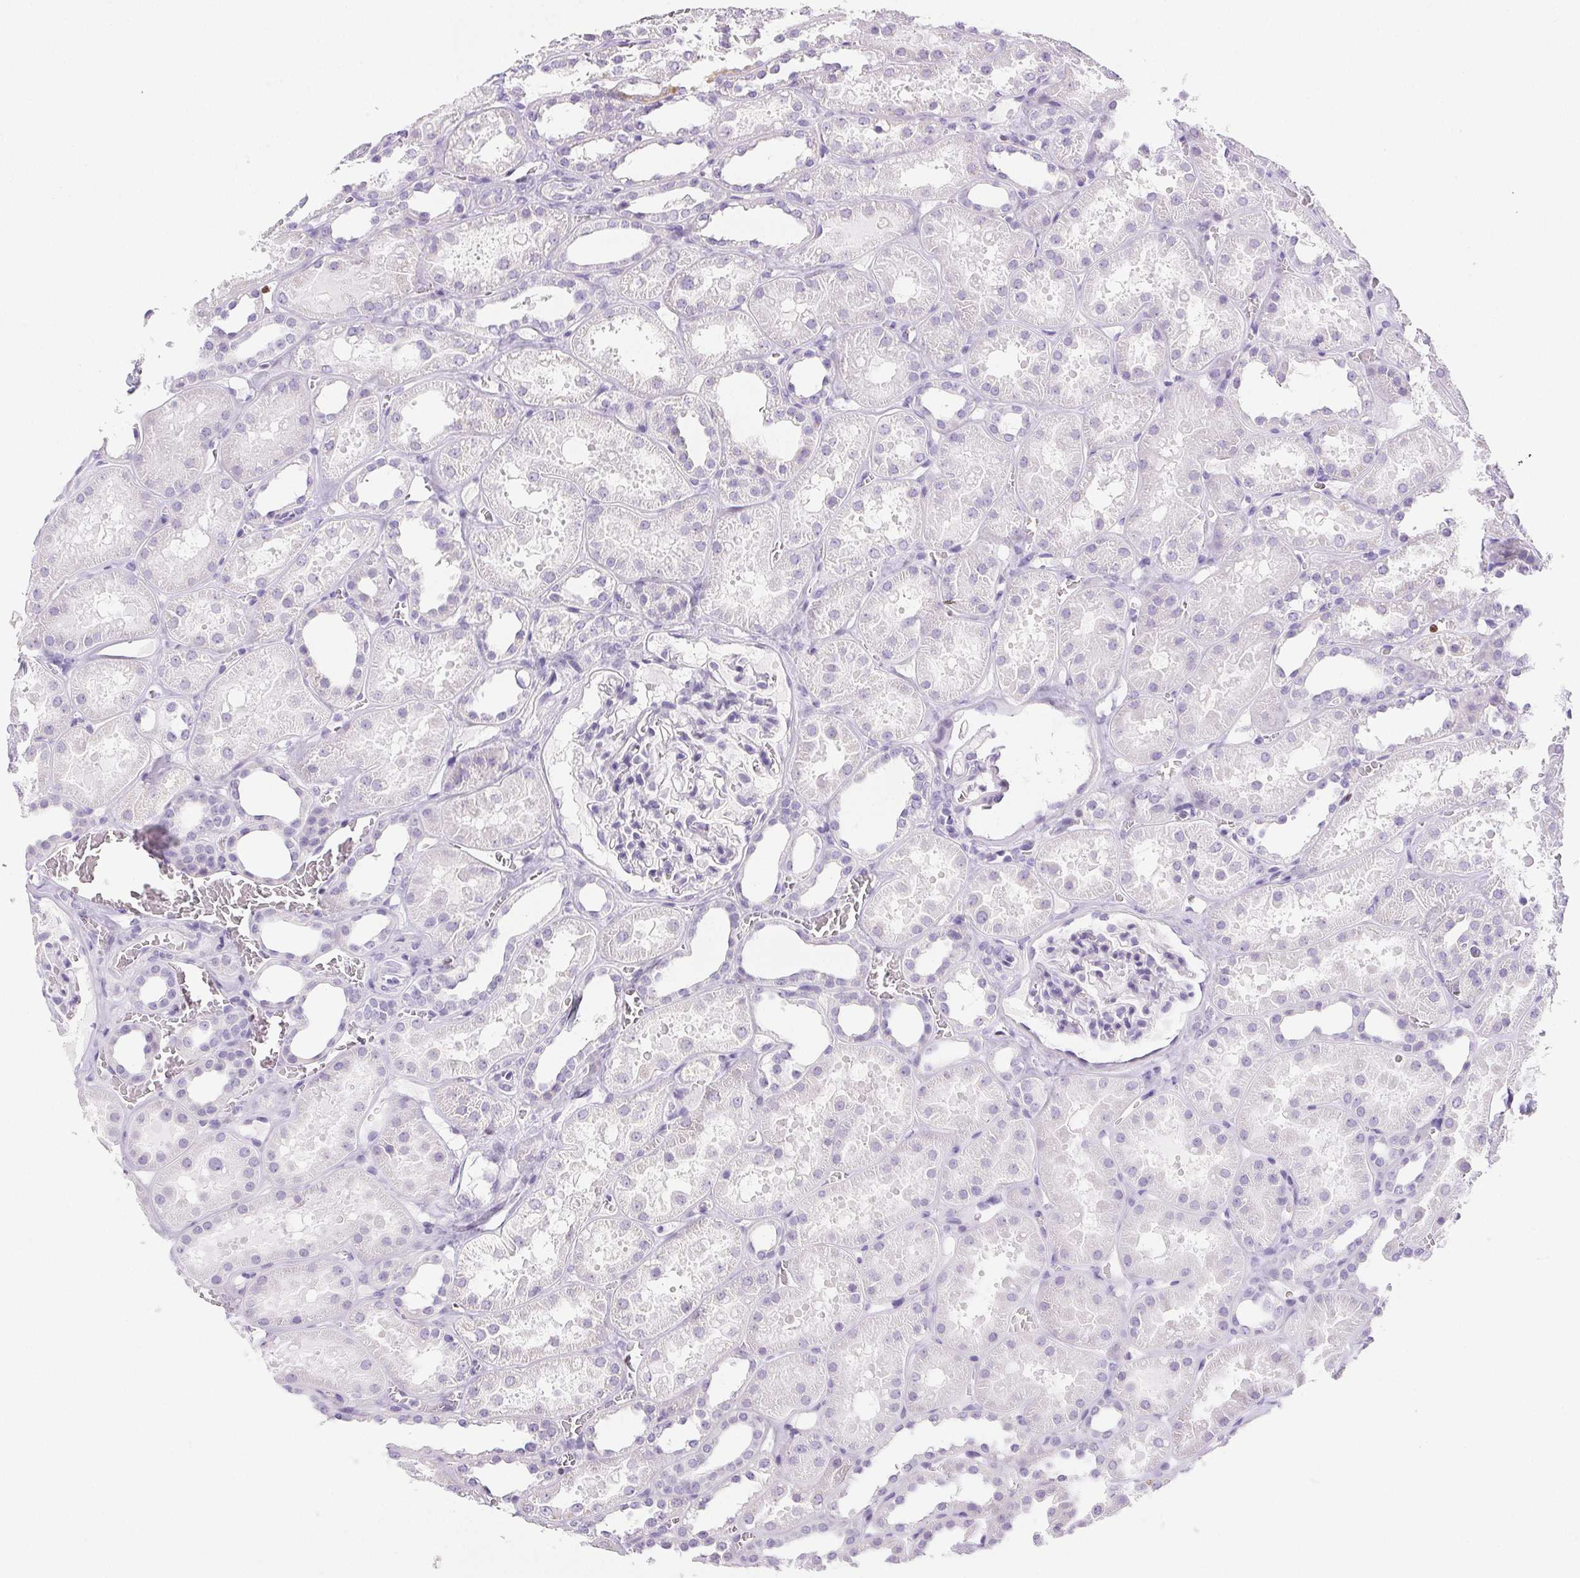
{"staining": {"intensity": "negative", "quantity": "none", "location": "none"}, "tissue": "kidney", "cell_type": "Cells in glomeruli", "image_type": "normal", "snomed": [{"axis": "morphology", "description": "Normal tissue, NOS"}, {"axis": "topography", "description": "Kidney"}], "caption": "Immunohistochemistry (IHC) photomicrograph of unremarkable kidney: human kidney stained with DAB (3,3'-diaminobenzidine) shows no significant protein positivity in cells in glomeruli.", "gene": "BEND2", "patient": {"sex": "female", "age": 41}}